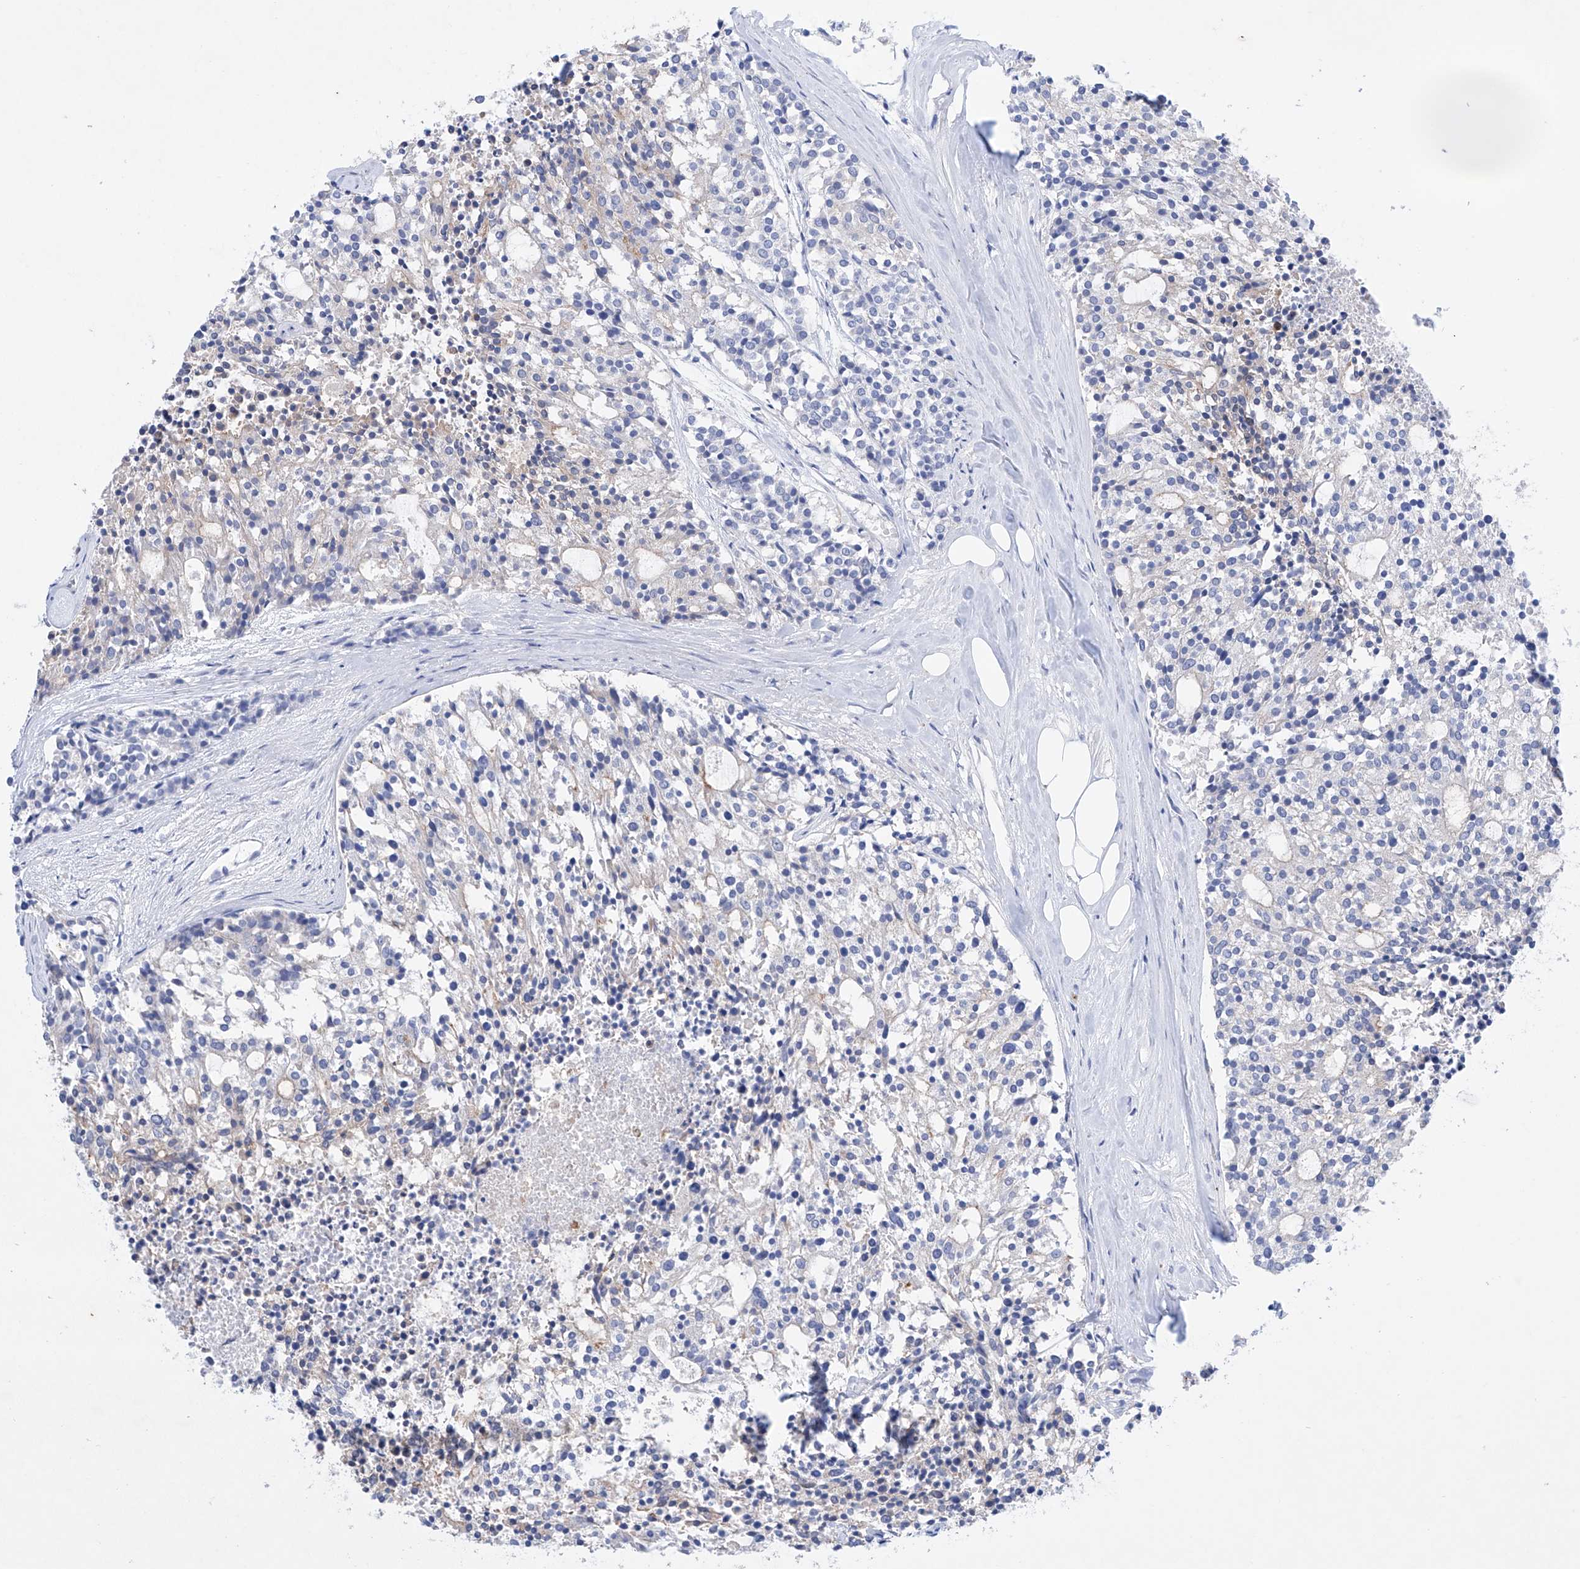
{"staining": {"intensity": "weak", "quantity": "<25%", "location": "cytoplasmic/membranous"}, "tissue": "carcinoid", "cell_type": "Tumor cells", "image_type": "cancer", "snomed": [{"axis": "morphology", "description": "Carcinoid, malignant, NOS"}, {"axis": "topography", "description": "Pancreas"}], "caption": "This histopathology image is of carcinoid (malignant) stained with immunohistochemistry (IHC) to label a protein in brown with the nuclei are counter-stained blue. There is no positivity in tumor cells. The staining is performed using DAB brown chromogen with nuclei counter-stained in using hematoxylin.", "gene": "LURAP1", "patient": {"sex": "female", "age": 54}}